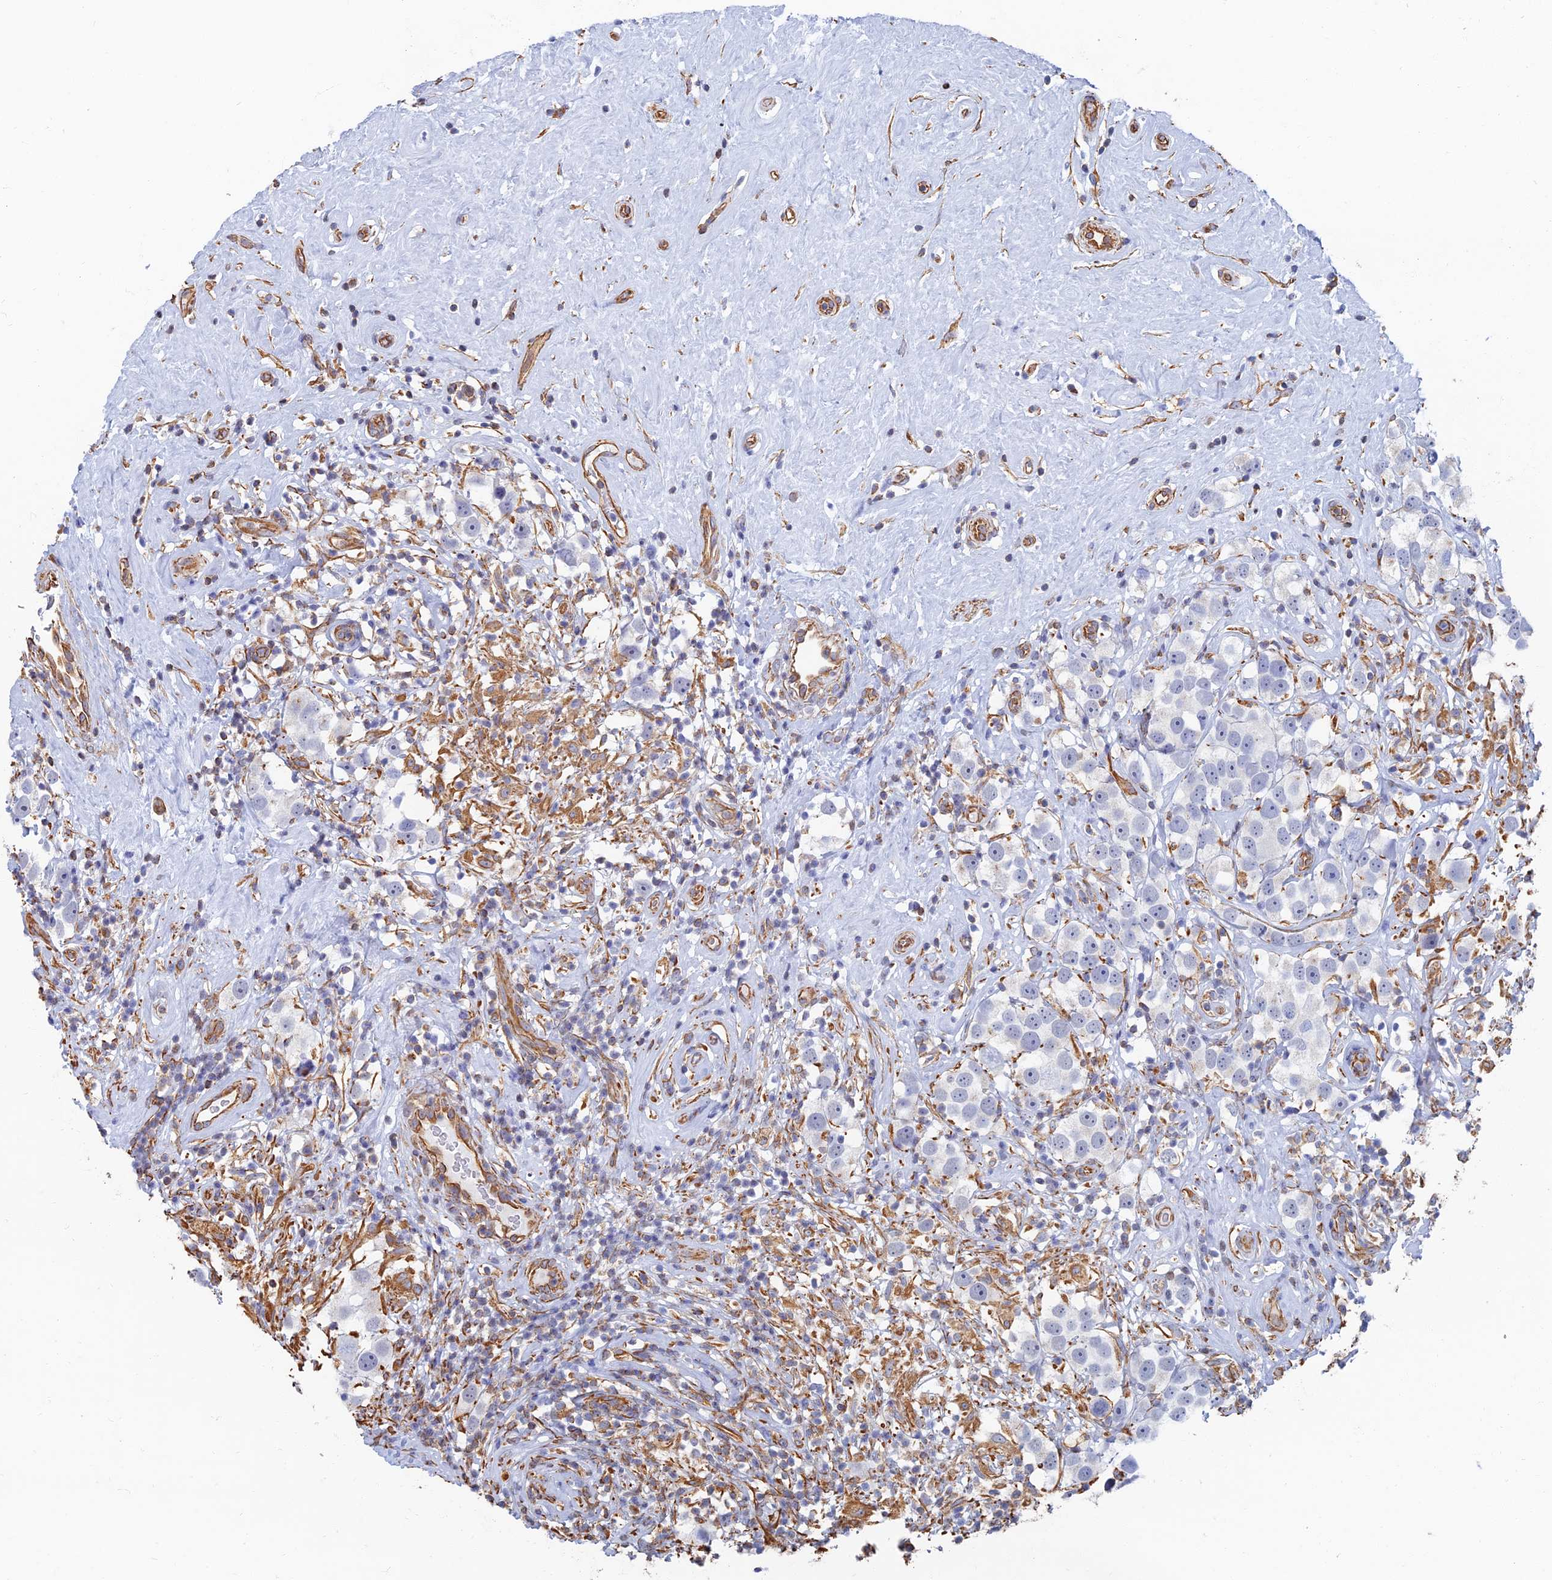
{"staining": {"intensity": "negative", "quantity": "none", "location": "none"}, "tissue": "testis cancer", "cell_type": "Tumor cells", "image_type": "cancer", "snomed": [{"axis": "morphology", "description": "Seminoma, NOS"}, {"axis": "topography", "description": "Testis"}], "caption": "The histopathology image displays no staining of tumor cells in testis seminoma.", "gene": "RMC1", "patient": {"sex": "male", "age": 49}}